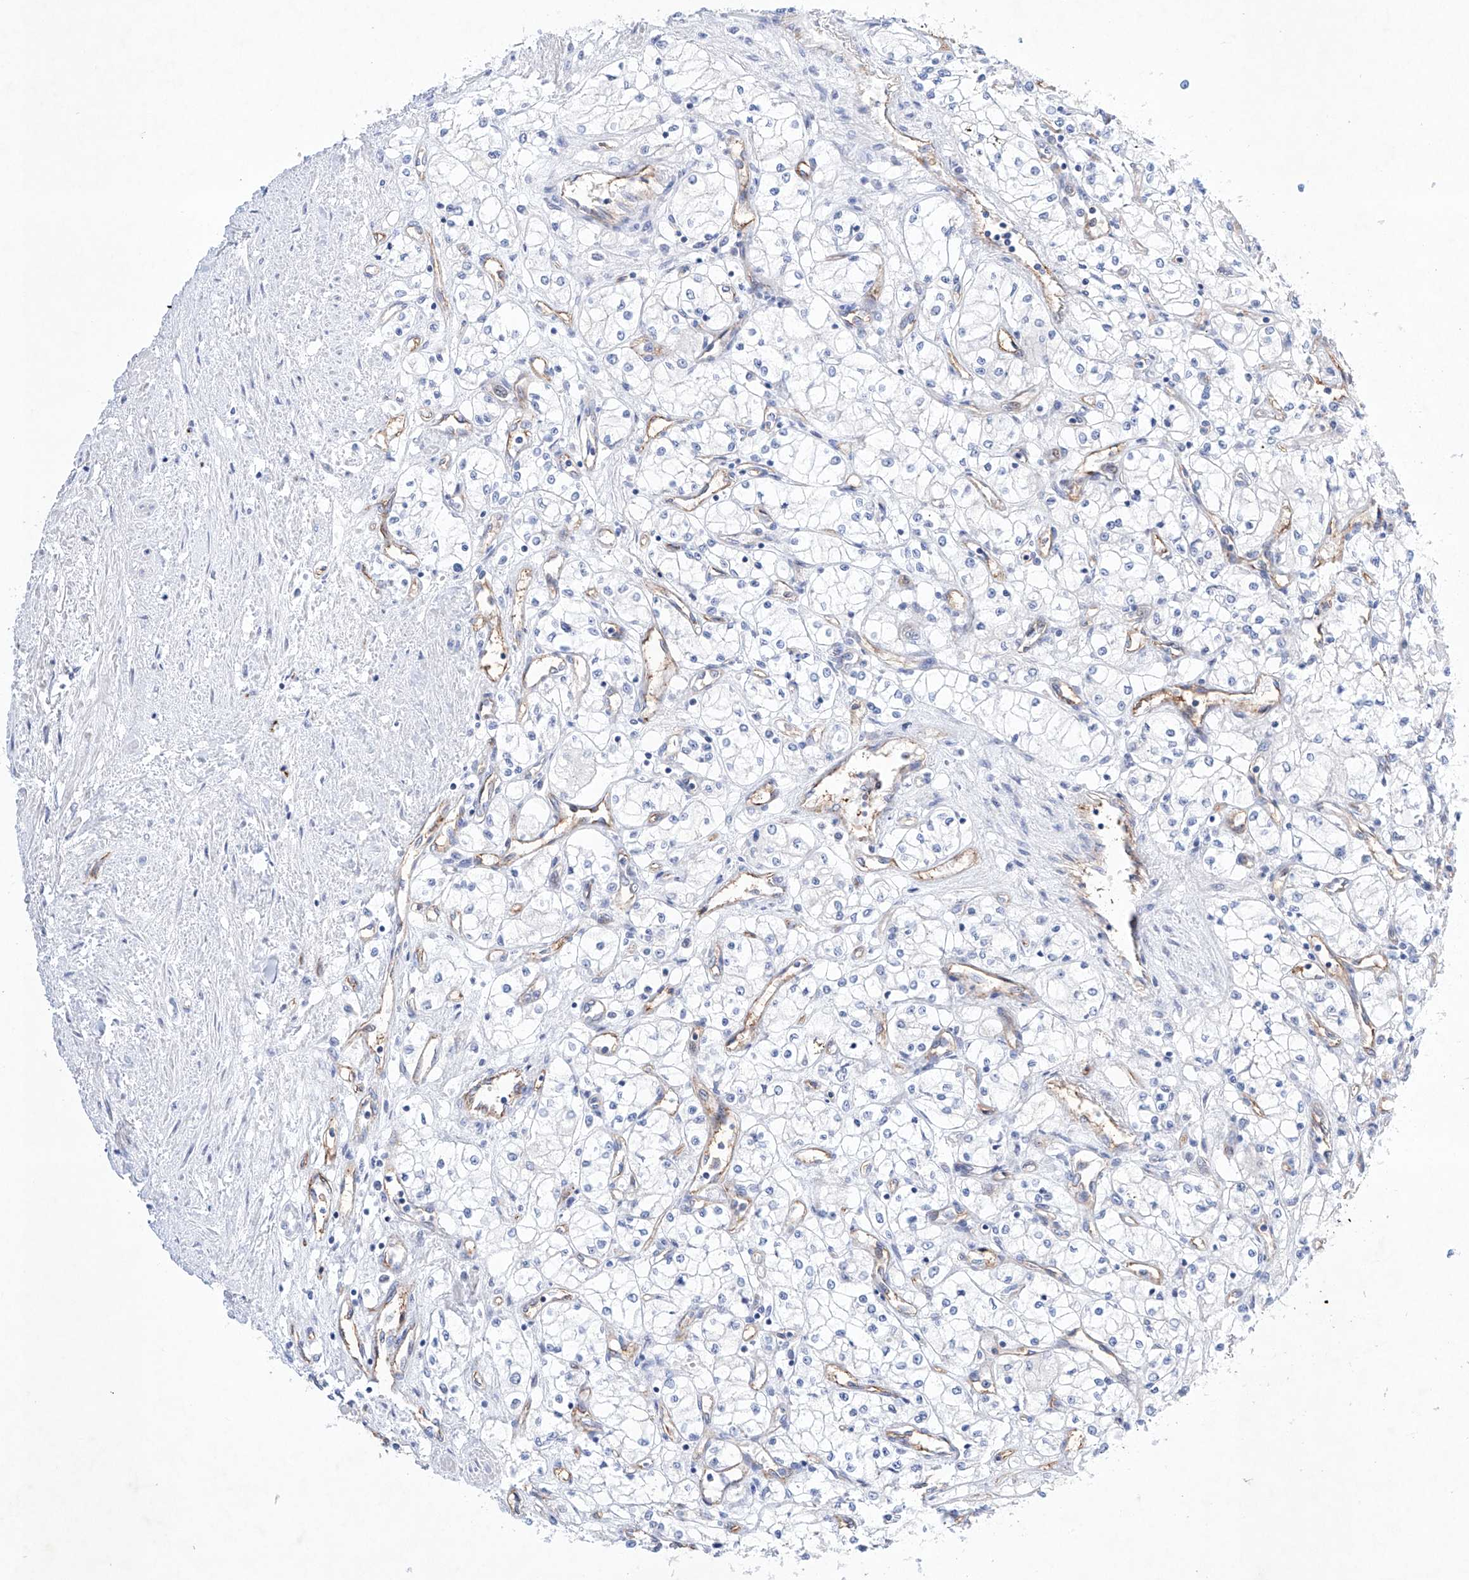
{"staining": {"intensity": "negative", "quantity": "none", "location": "none"}, "tissue": "renal cancer", "cell_type": "Tumor cells", "image_type": "cancer", "snomed": [{"axis": "morphology", "description": "Adenocarcinoma, NOS"}, {"axis": "topography", "description": "Kidney"}], "caption": "Micrograph shows no protein staining in tumor cells of renal cancer (adenocarcinoma) tissue.", "gene": "ETV7", "patient": {"sex": "male", "age": 59}}